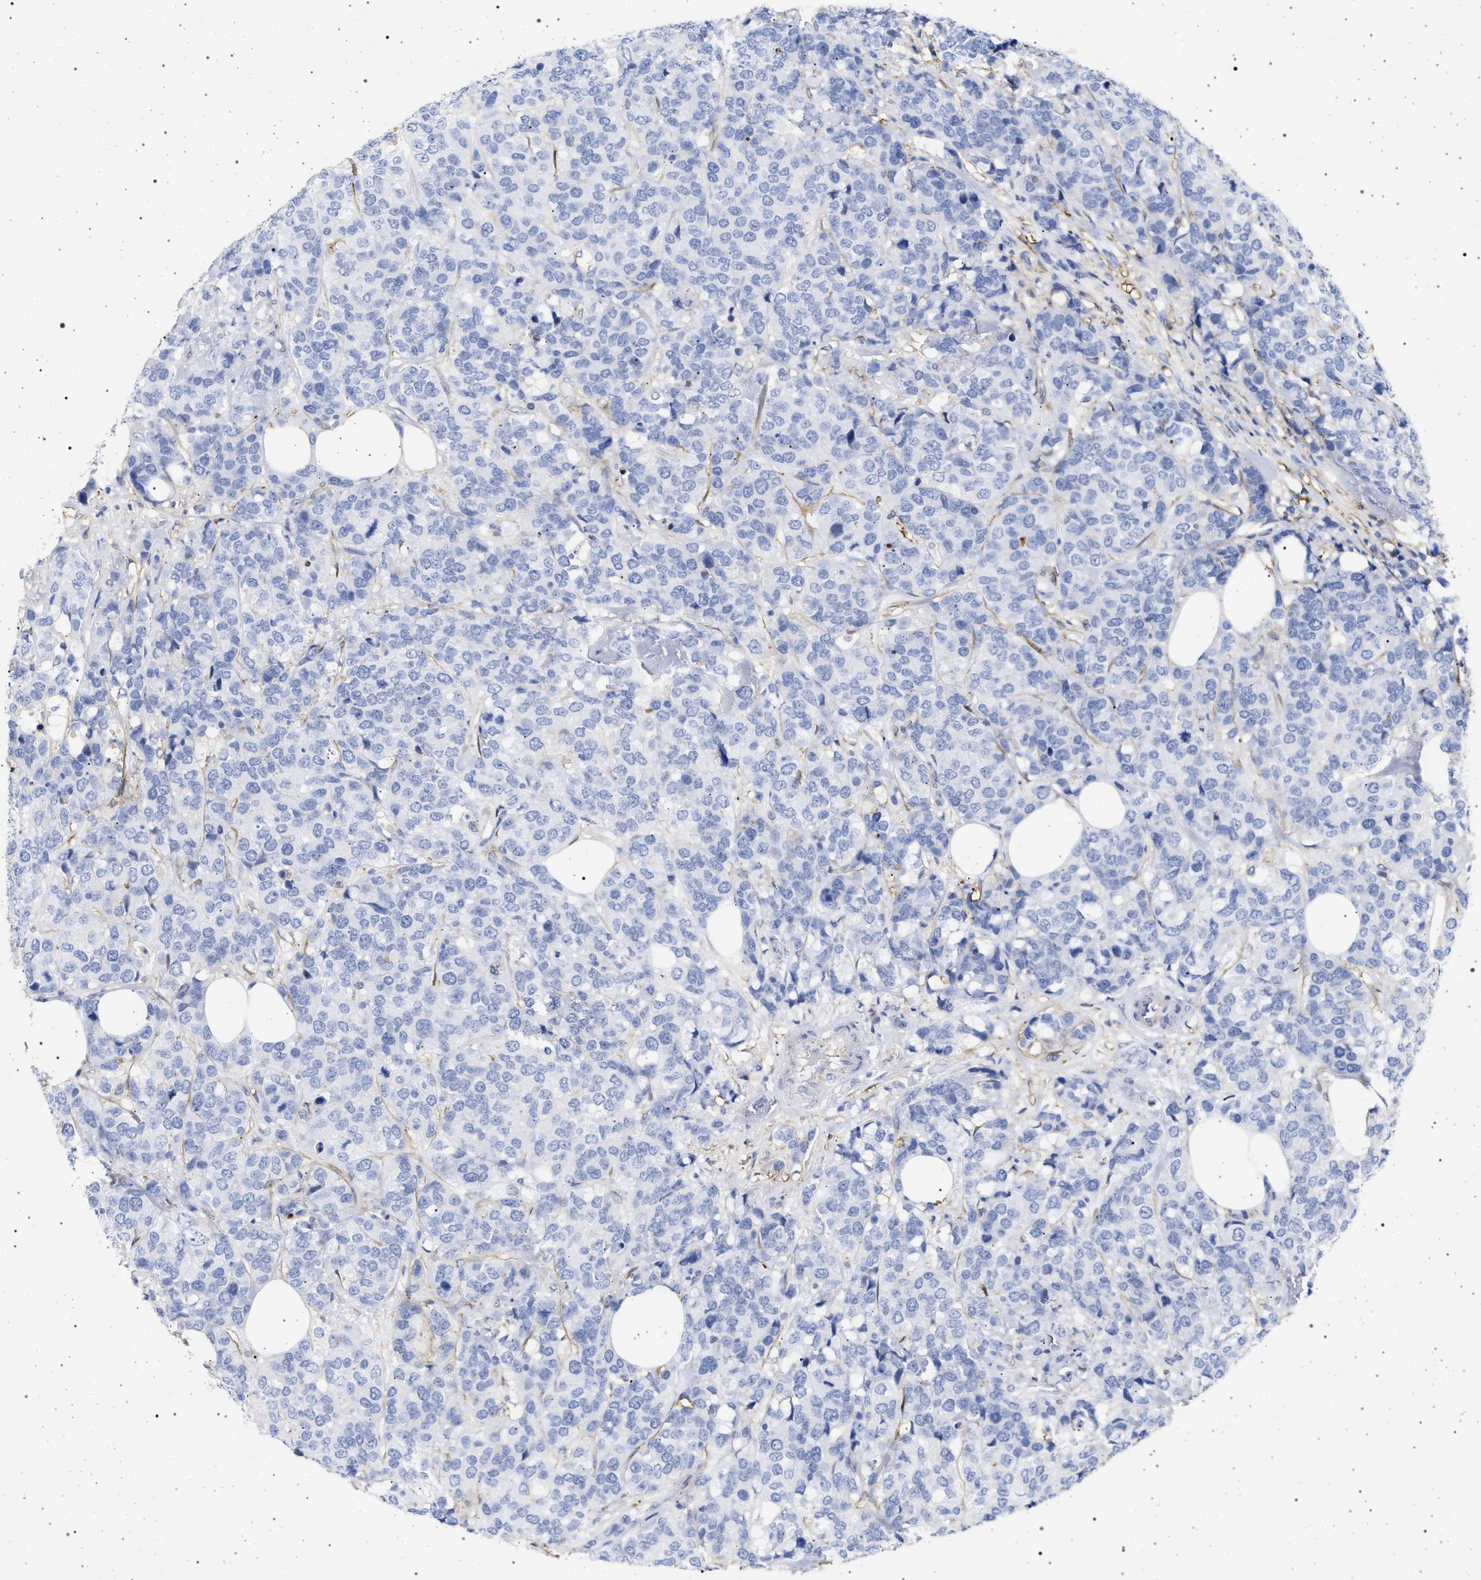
{"staining": {"intensity": "negative", "quantity": "none", "location": "none"}, "tissue": "breast cancer", "cell_type": "Tumor cells", "image_type": "cancer", "snomed": [{"axis": "morphology", "description": "Lobular carcinoma"}, {"axis": "topography", "description": "Breast"}], "caption": "Photomicrograph shows no protein expression in tumor cells of breast cancer (lobular carcinoma) tissue. (Brightfield microscopy of DAB IHC at high magnification).", "gene": "PLG", "patient": {"sex": "female", "age": 59}}